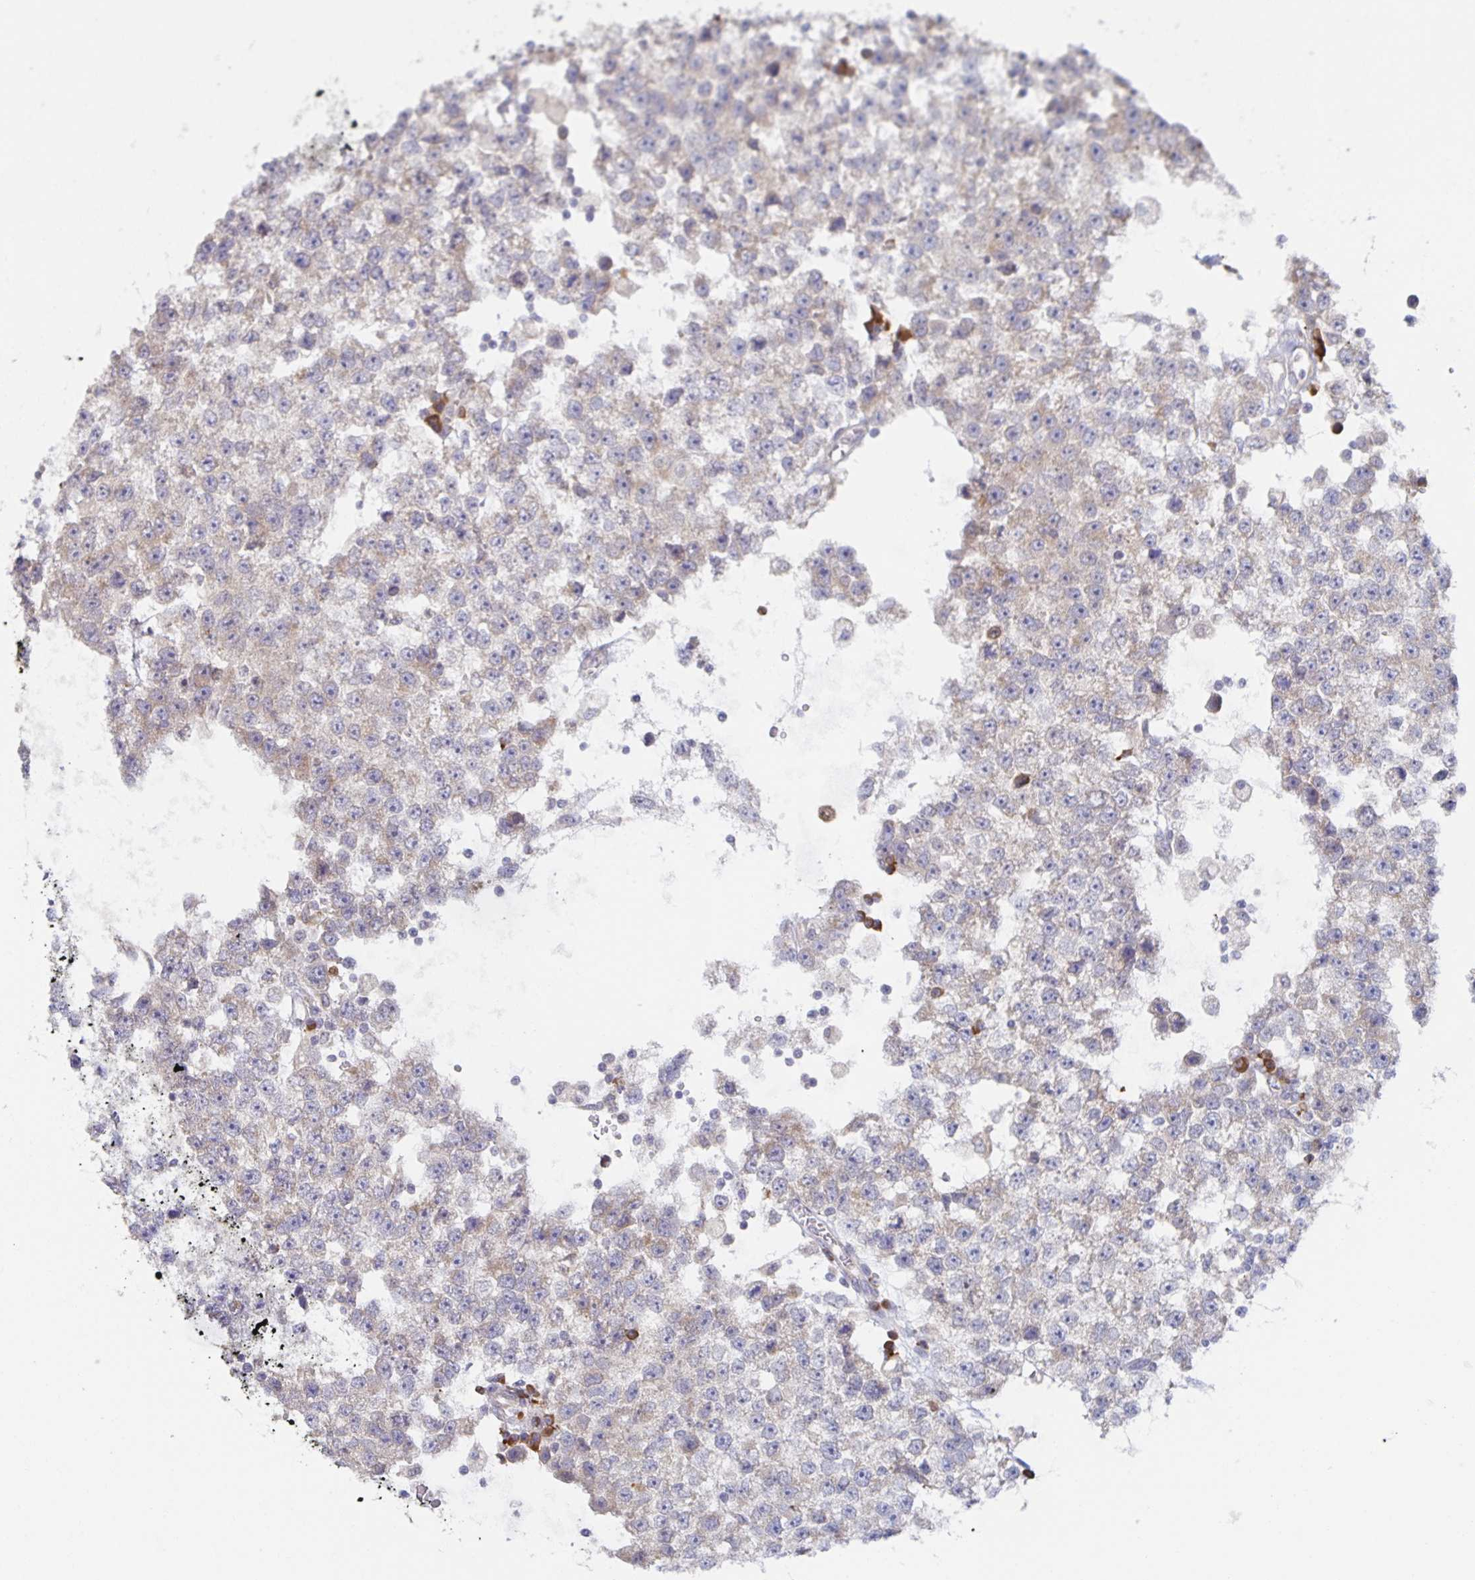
{"staining": {"intensity": "negative", "quantity": "none", "location": "none"}, "tissue": "testis cancer", "cell_type": "Tumor cells", "image_type": "cancer", "snomed": [{"axis": "morphology", "description": "Seminoma, NOS"}, {"axis": "topography", "description": "Testis"}], "caption": "Immunohistochemistry (IHC) histopathology image of neoplastic tissue: human testis cancer stained with DAB displays no significant protein positivity in tumor cells.", "gene": "BAD", "patient": {"sex": "male", "age": 34}}